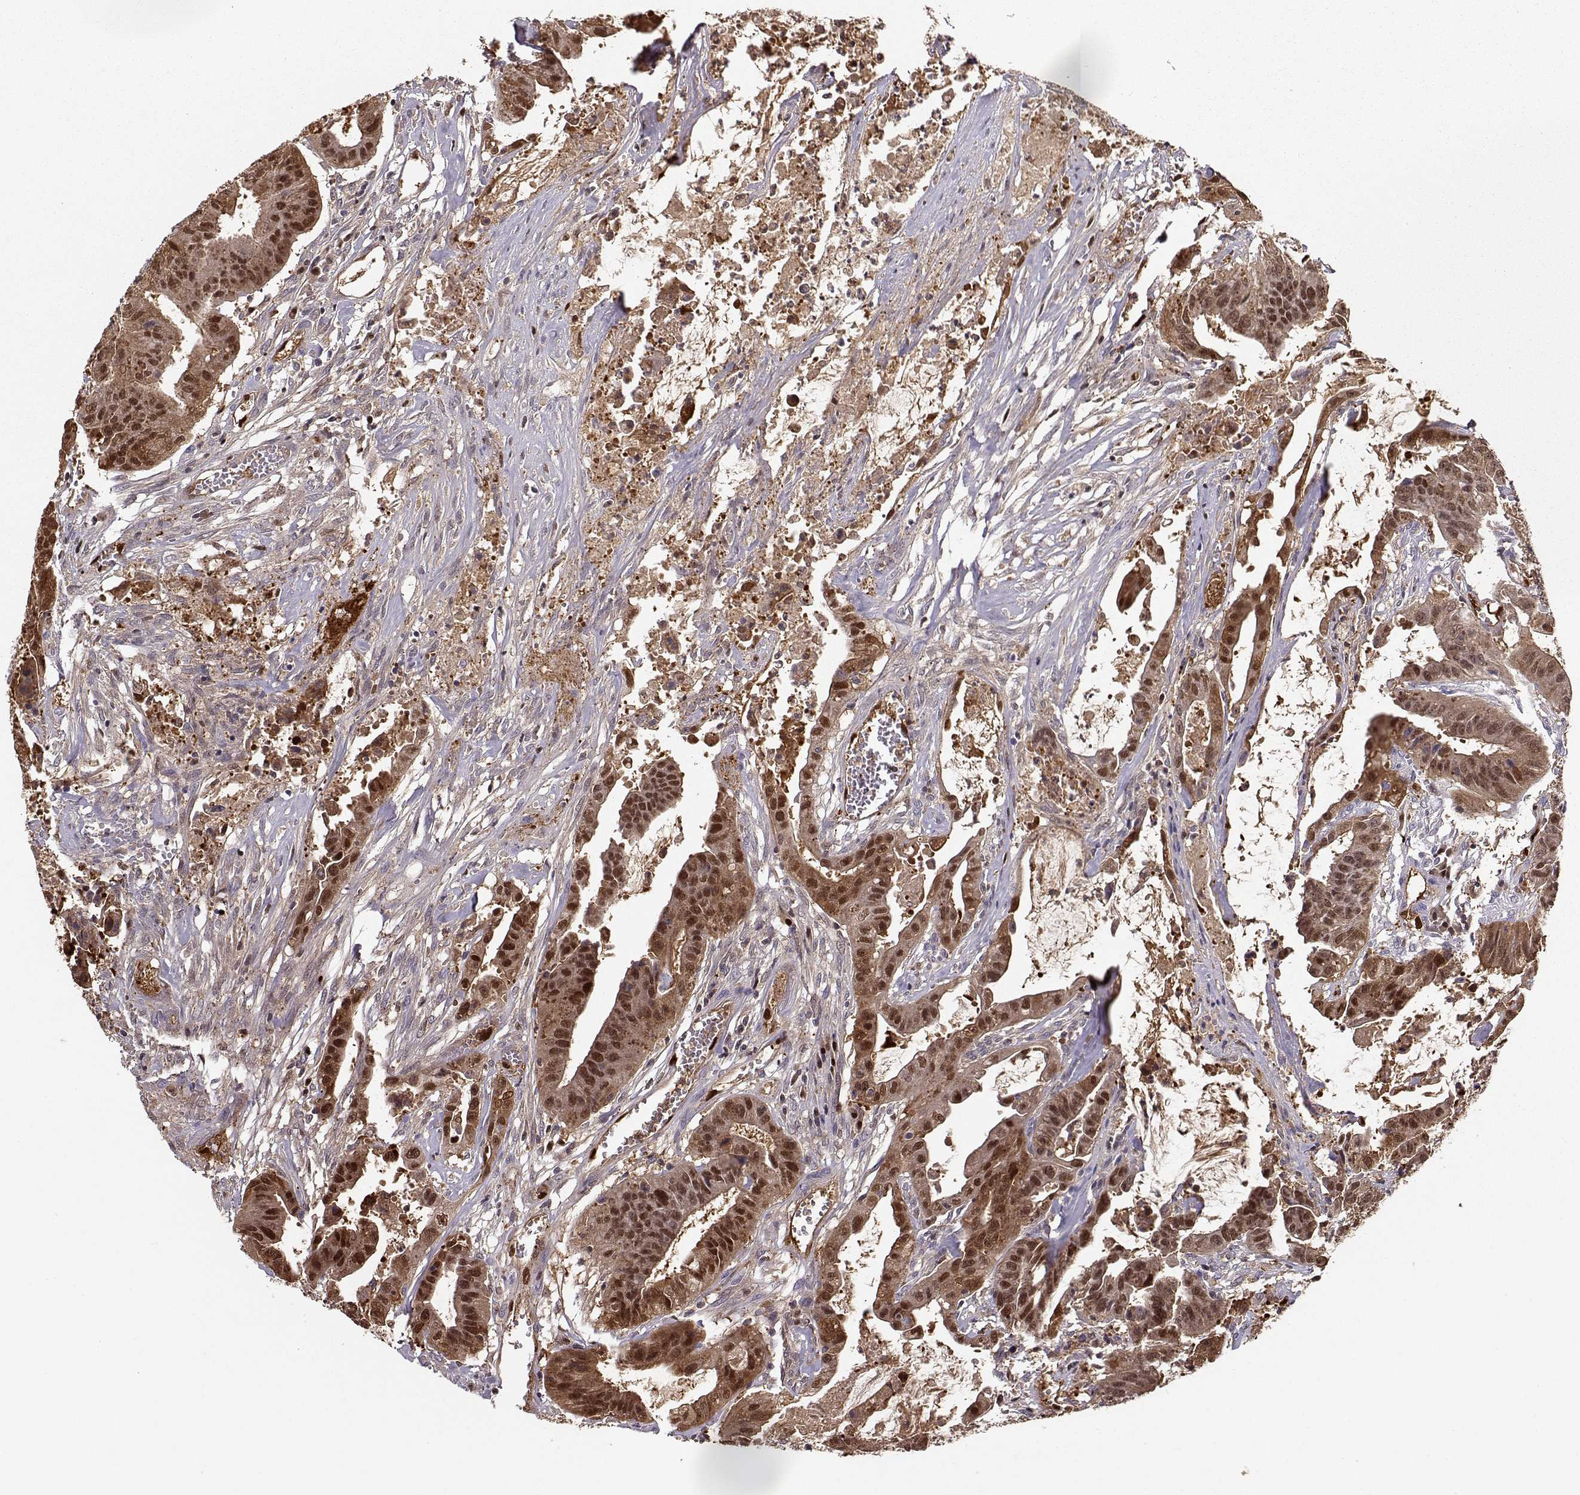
{"staining": {"intensity": "moderate", "quantity": ">75%", "location": "nuclear"}, "tissue": "colorectal cancer", "cell_type": "Tumor cells", "image_type": "cancer", "snomed": [{"axis": "morphology", "description": "Adenocarcinoma, NOS"}, {"axis": "topography", "description": "Colon"}], "caption": "Immunohistochemistry (IHC) of human colorectal adenocarcinoma displays medium levels of moderate nuclear expression in approximately >75% of tumor cells.", "gene": "PNP", "patient": {"sex": "male", "age": 33}}